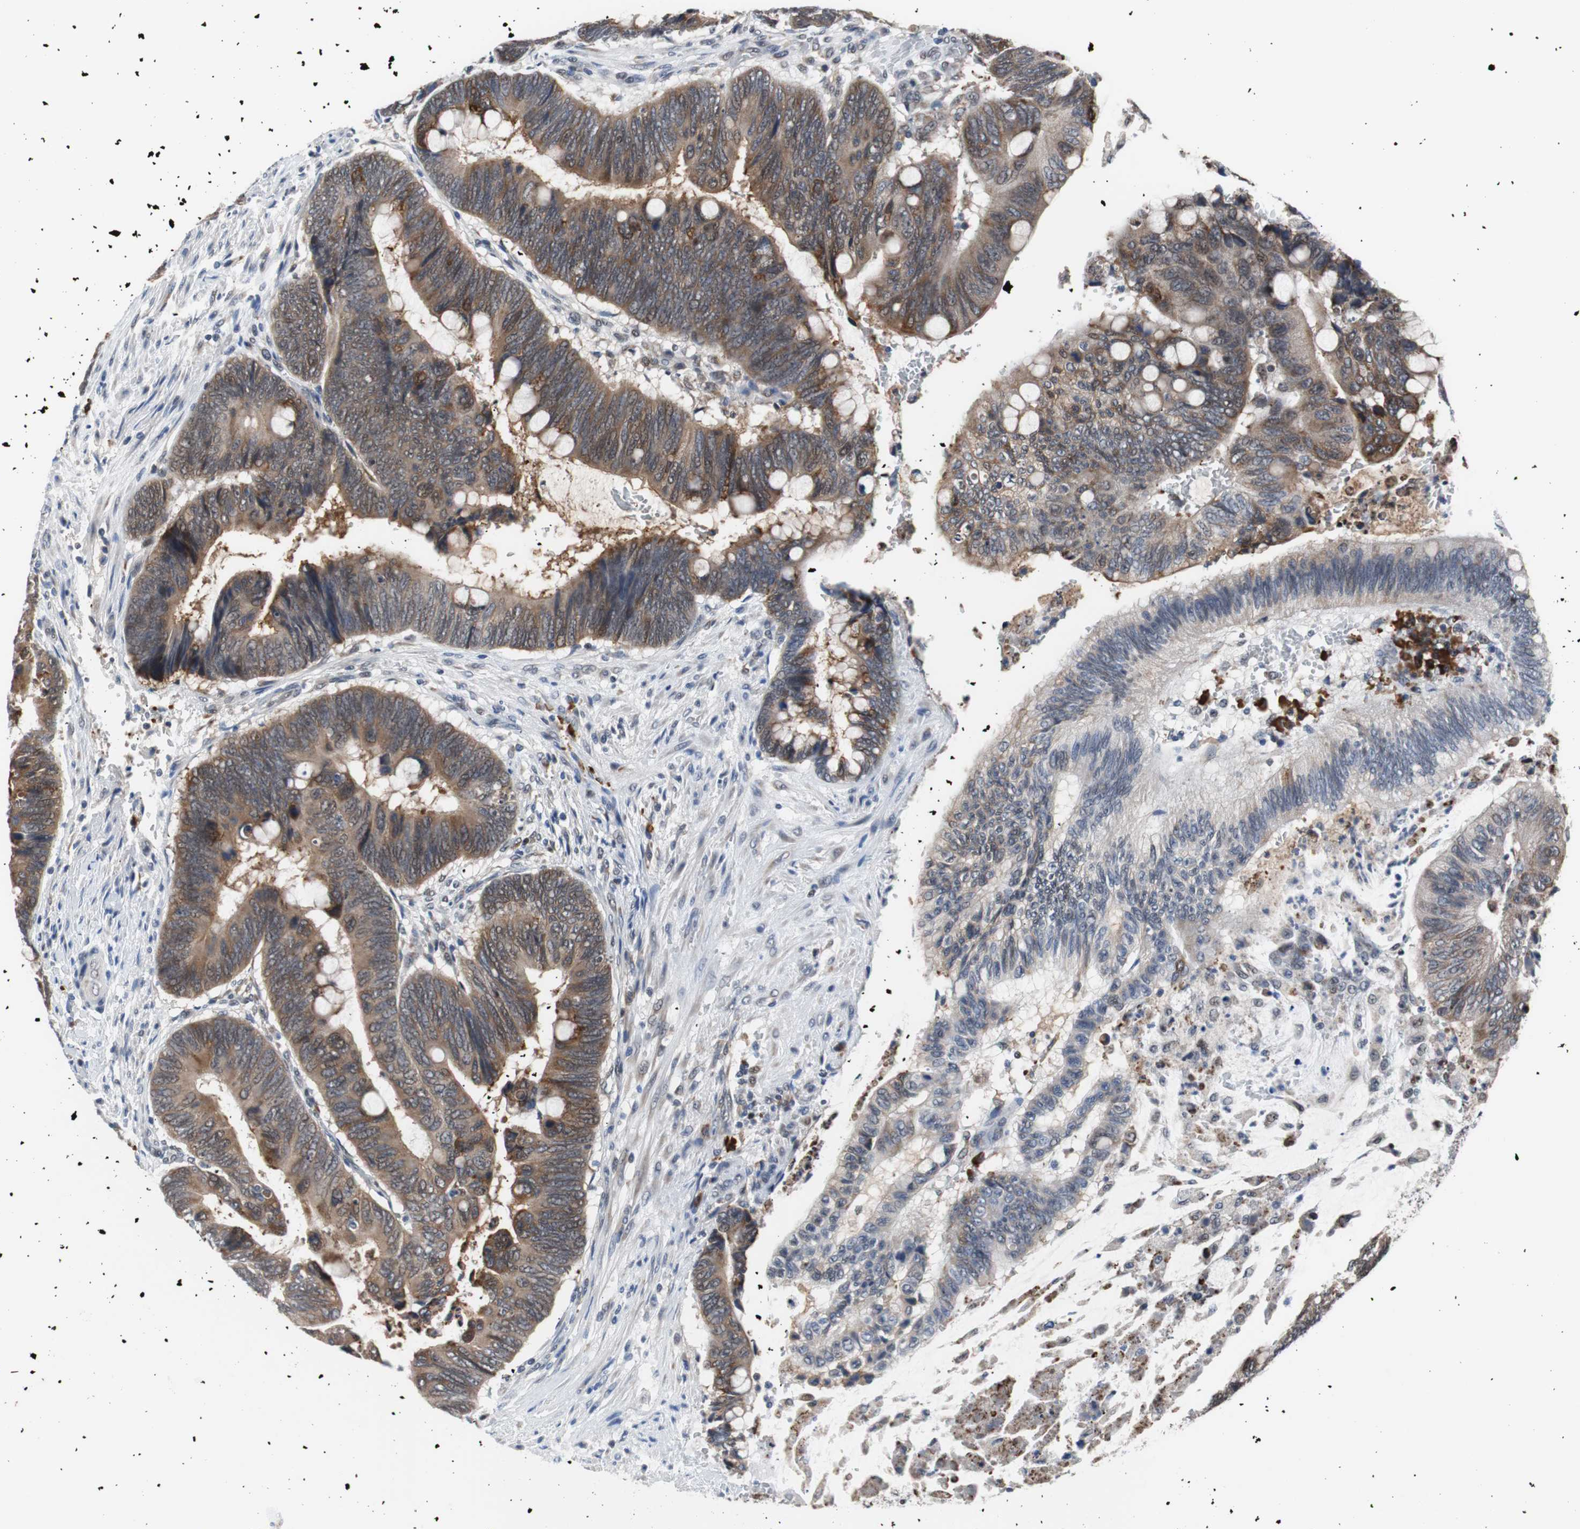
{"staining": {"intensity": "moderate", "quantity": ">75%", "location": "cytoplasmic/membranous"}, "tissue": "colorectal cancer", "cell_type": "Tumor cells", "image_type": "cancer", "snomed": [{"axis": "morphology", "description": "Normal tissue, NOS"}, {"axis": "morphology", "description": "Adenocarcinoma, NOS"}, {"axis": "topography", "description": "Rectum"}], "caption": "Immunohistochemical staining of colorectal cancer (adenocarcinoma) reveals medium levels of moderate cytoplasmic/membranous protein staining in about >75% of tumor cells. Nuclei are stained in blue.", "gene": "USP28", "patient": {"sex": "male", "age": 92}}